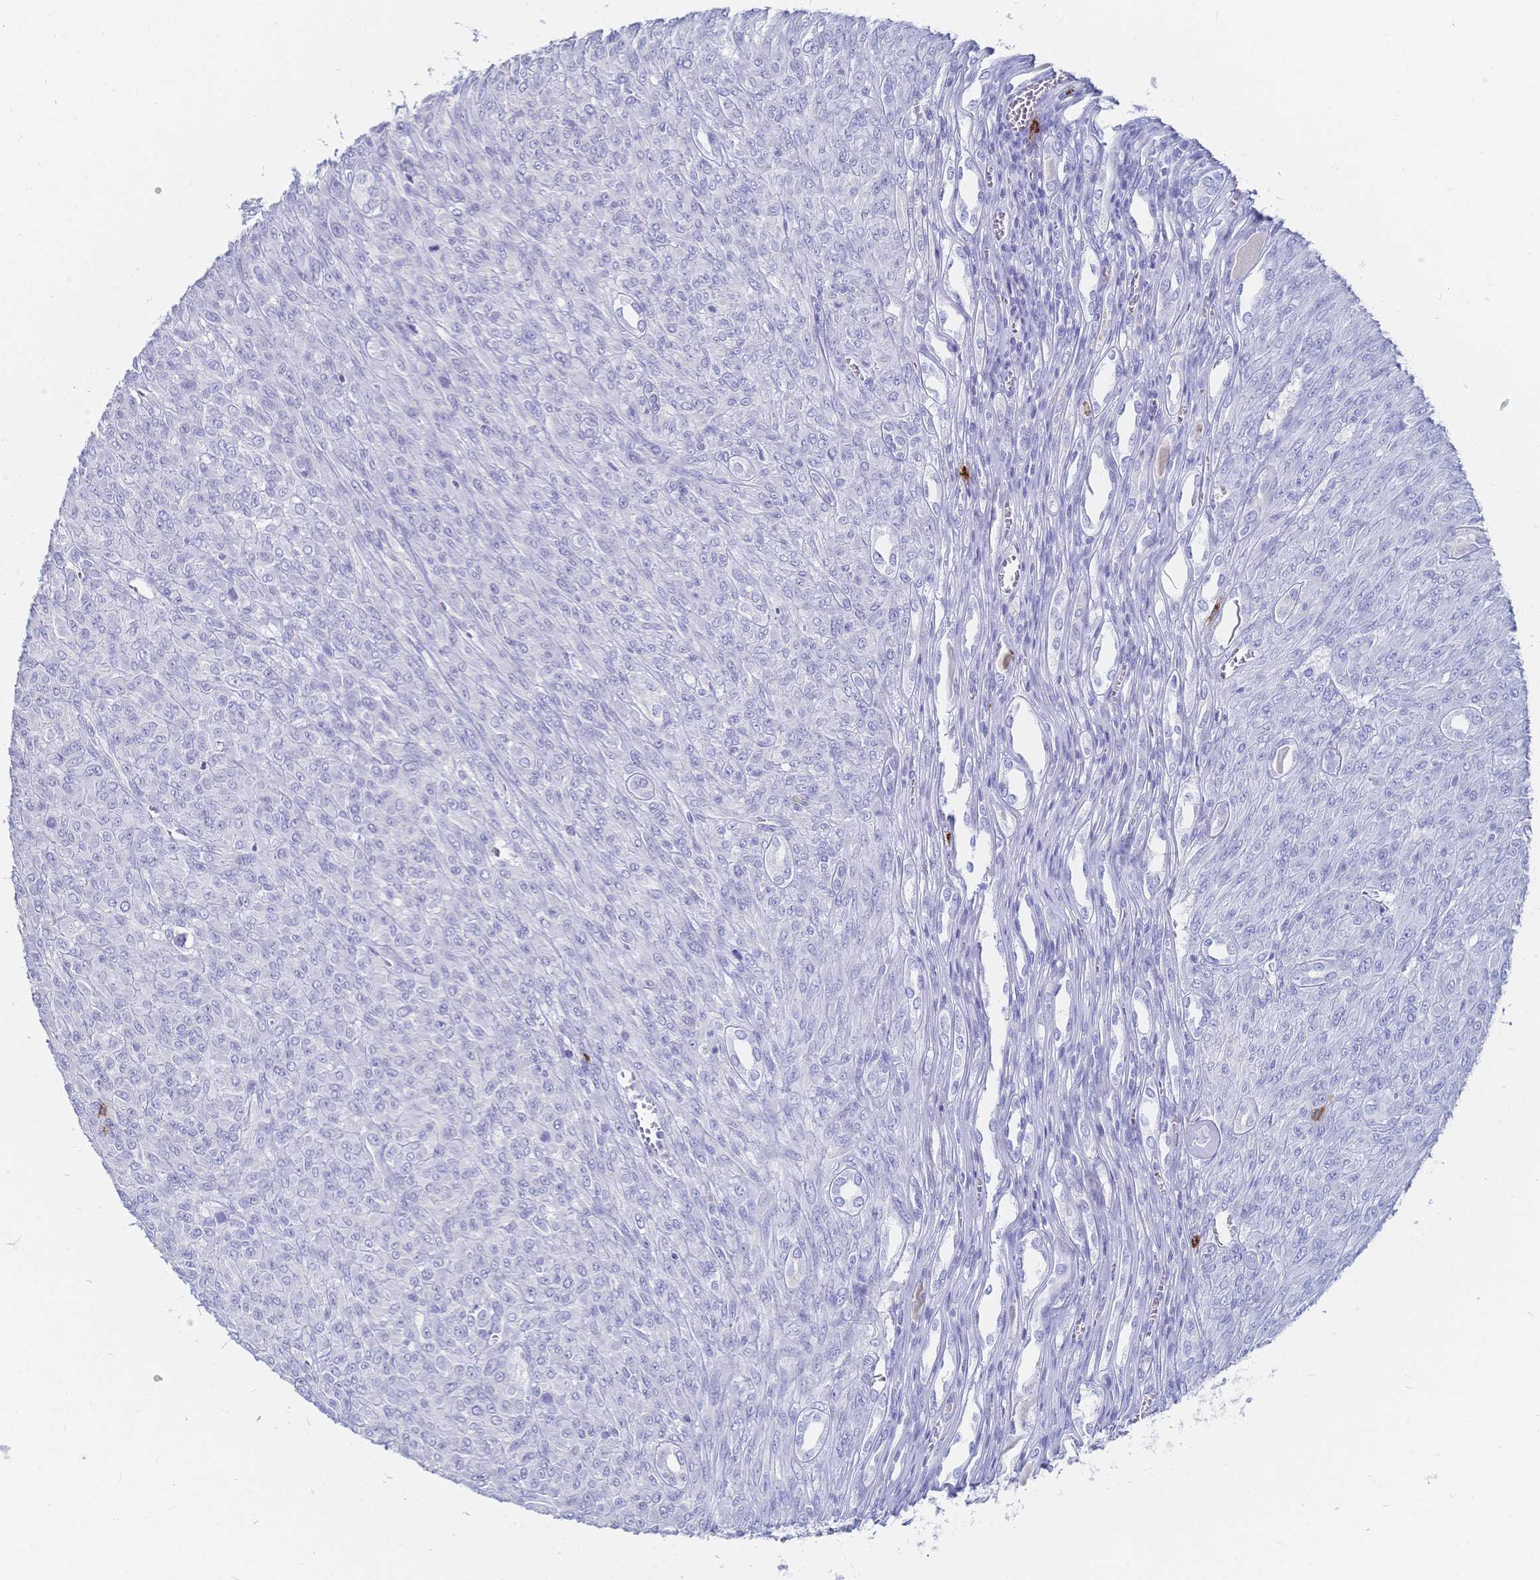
{"staining": {"intensity": "negative", "quantity": "none", "location": "none"}, "tissue": "renal cancer", "cell_type": "Tumor cells", "image_type": "cancer", "snomed": [{"axis": "morphology", "description": "Adenocarcinoma, NOS"}, {"axis": "topography", "description": "Kidney"}], "caption": "The photomicrograph shows no staining of tumor cells in renal cancer (adenocarcinoma).", "gene": "IL2RB", "patient": {"sex": "male", "age": 58}}